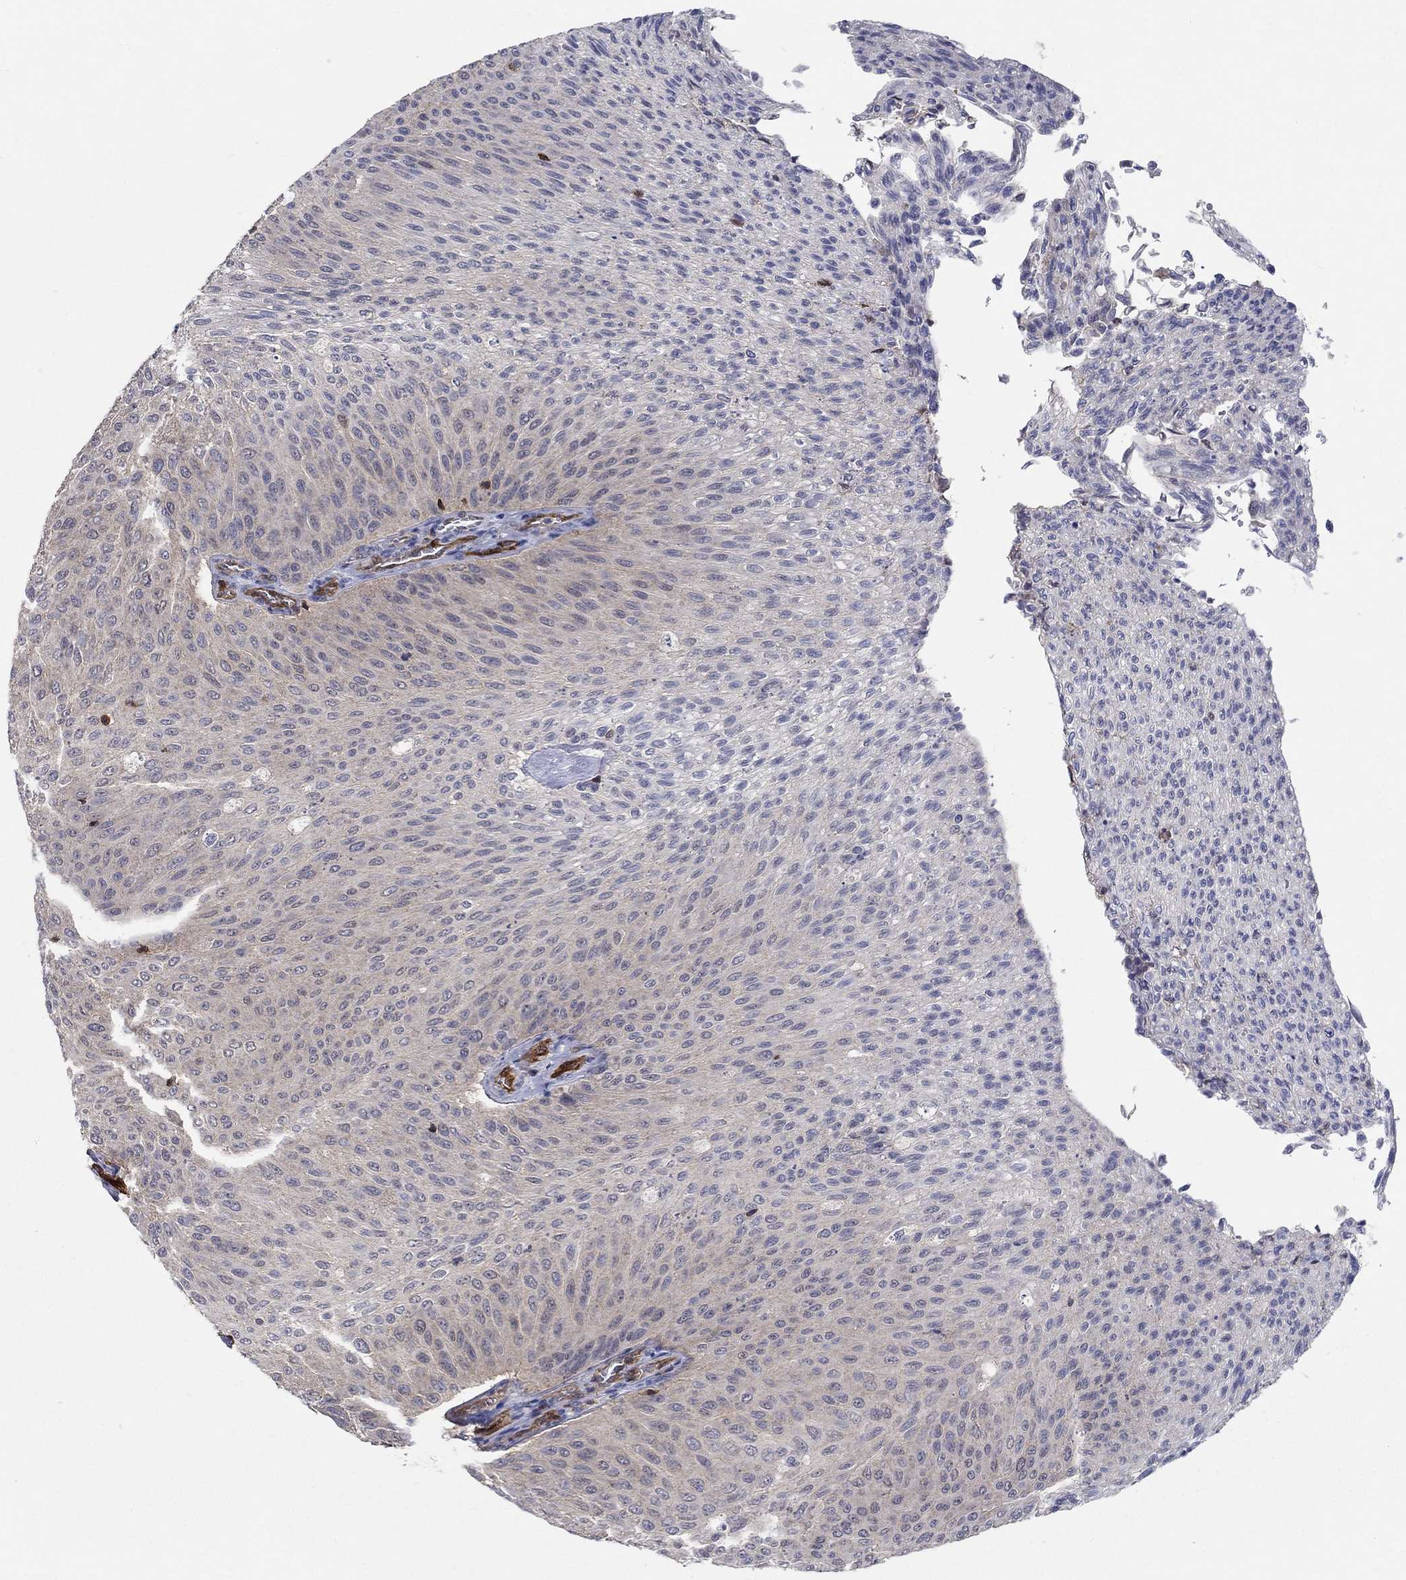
{"staining": {"intensity": "negative", "quantity": "none", "location": "none"}, "tissue": "urothelial cancer", "cell_type": "Tumor cells", "image_type": "cancer", "snomed": [{"axis": "morphology", "description": "Urothelial carcinoma, Low grade"}, {"axis": "topography", "description": "Ureter, NOS"}, {"axis": "topography", "description": "Urinary bladder"}], "caption": "The image demonstrates no significant expression in tumor cells of urothelial carcinoma (low-grade).", "gene": "AGFG2", "patient": {"sex": "male", "age": 78}}